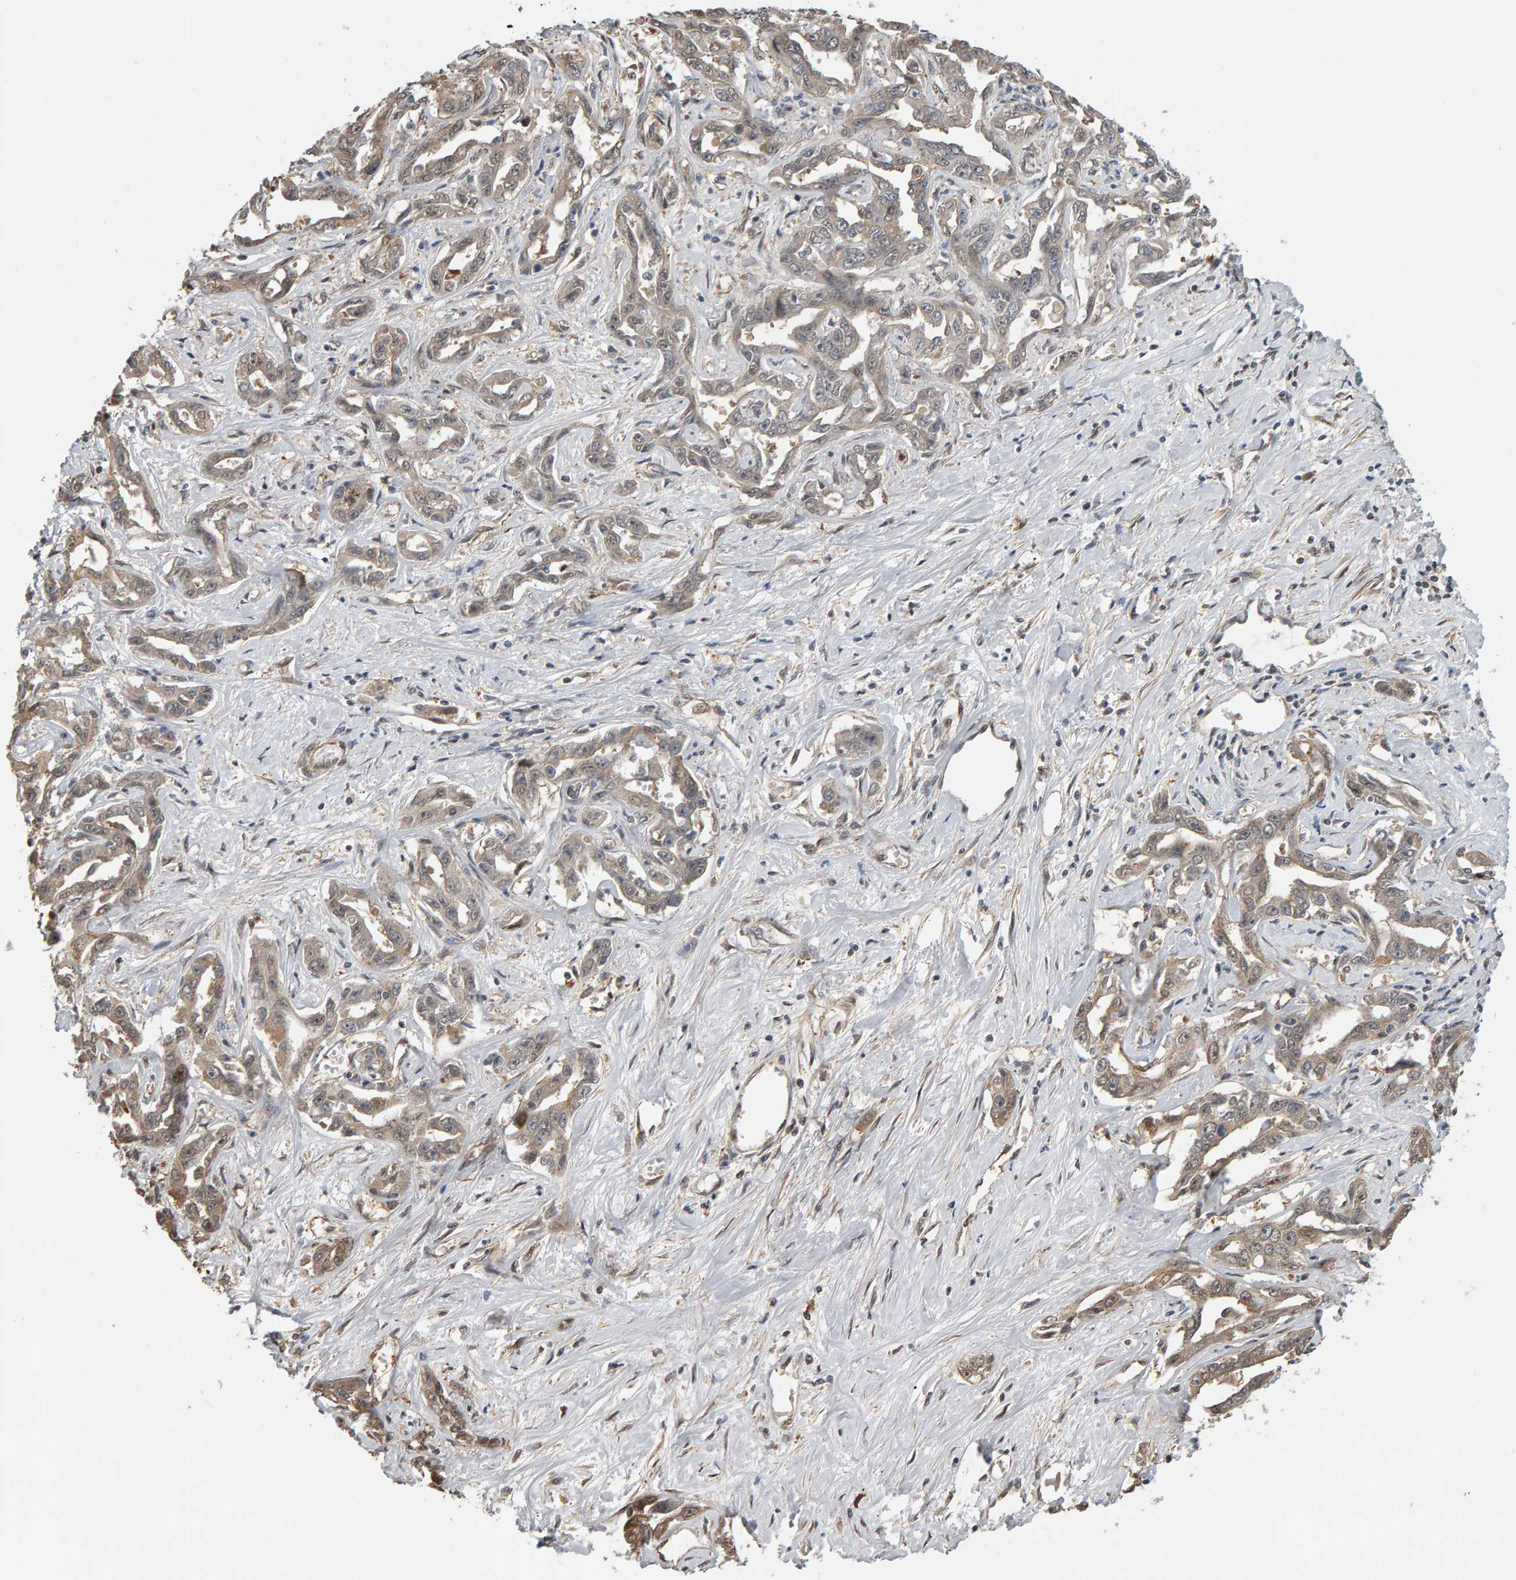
{"staining": {"intensity": "weak", "quantity": ">75%", "location": "cytoplasmic/membranous"}, "tissue": "liver cancer", "cell_type": "Tumor cells", "image_type": "cancer", "snomed": [{"axis": "morphology", "description": "Cholangiocarcinoma"}, {"axis": "topography", "description": "Liver"}], "caption": "Tumor cells demonstrate weak cytoplasmic/membranous expression in approximately >75% of cells in liver cancer.", "gene": "COASY", "patient": {"sex": "male", "age": 59}}